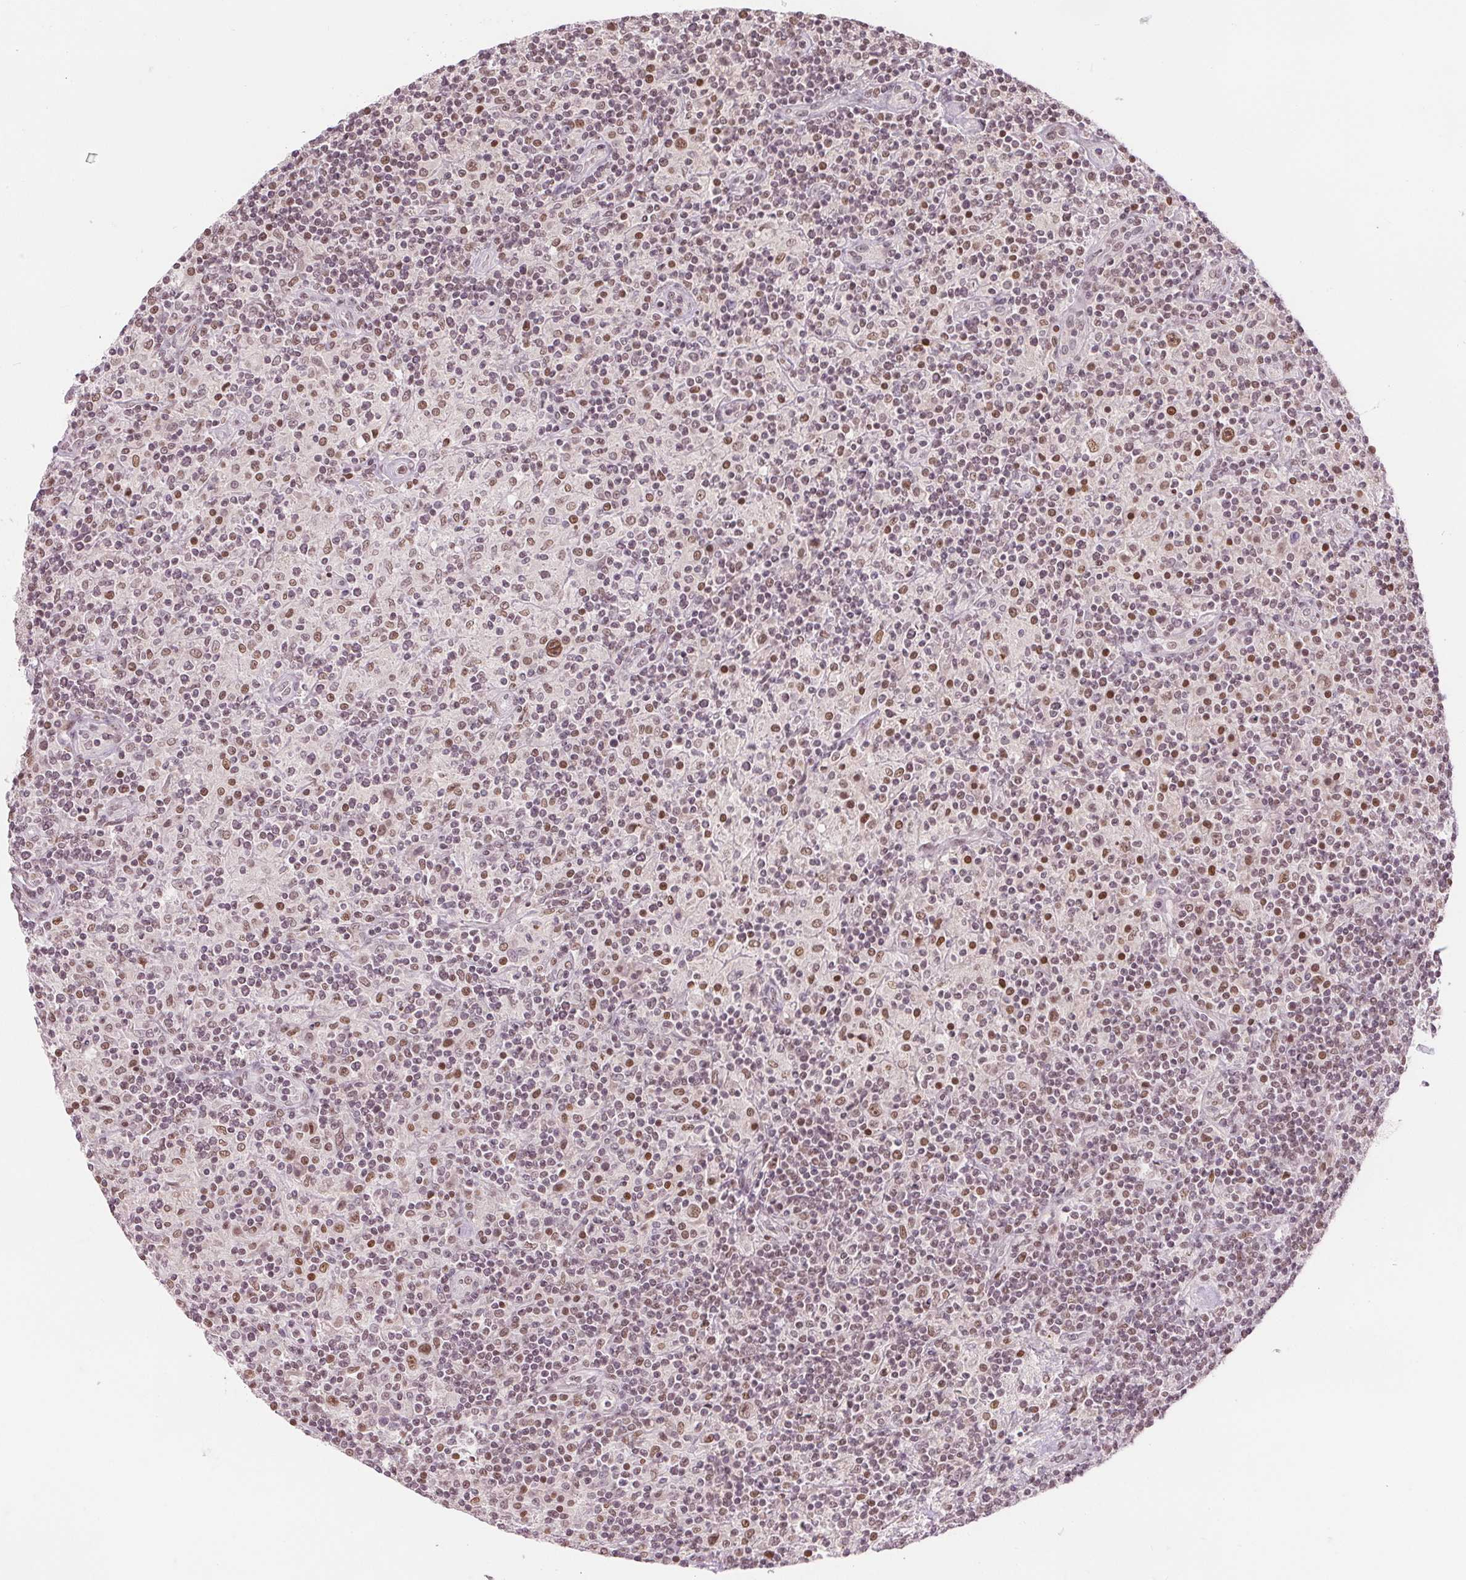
{"staining": {"intensity": "moderate", "quantity": ">75%", "location": "nuclear"}, "tissue": "lymphoma", "cell_type": "Tumor cells", "image_type": "cancer", "snomed": [{"axis": "morphology", "description": "Hodgkin's disease, NOS"}, {"axis": "topography", "description": "Lymph node"}], "caption": "Immunohistochemistry (IHC) histopathology image of Hodgkin's disease stained for a protein (brown), which demonstrates medium levels of moderate nuclear expression in about >75% of tumor cells.", "gene": "DEK", "patient": {"sex": "male", "age": 70}}